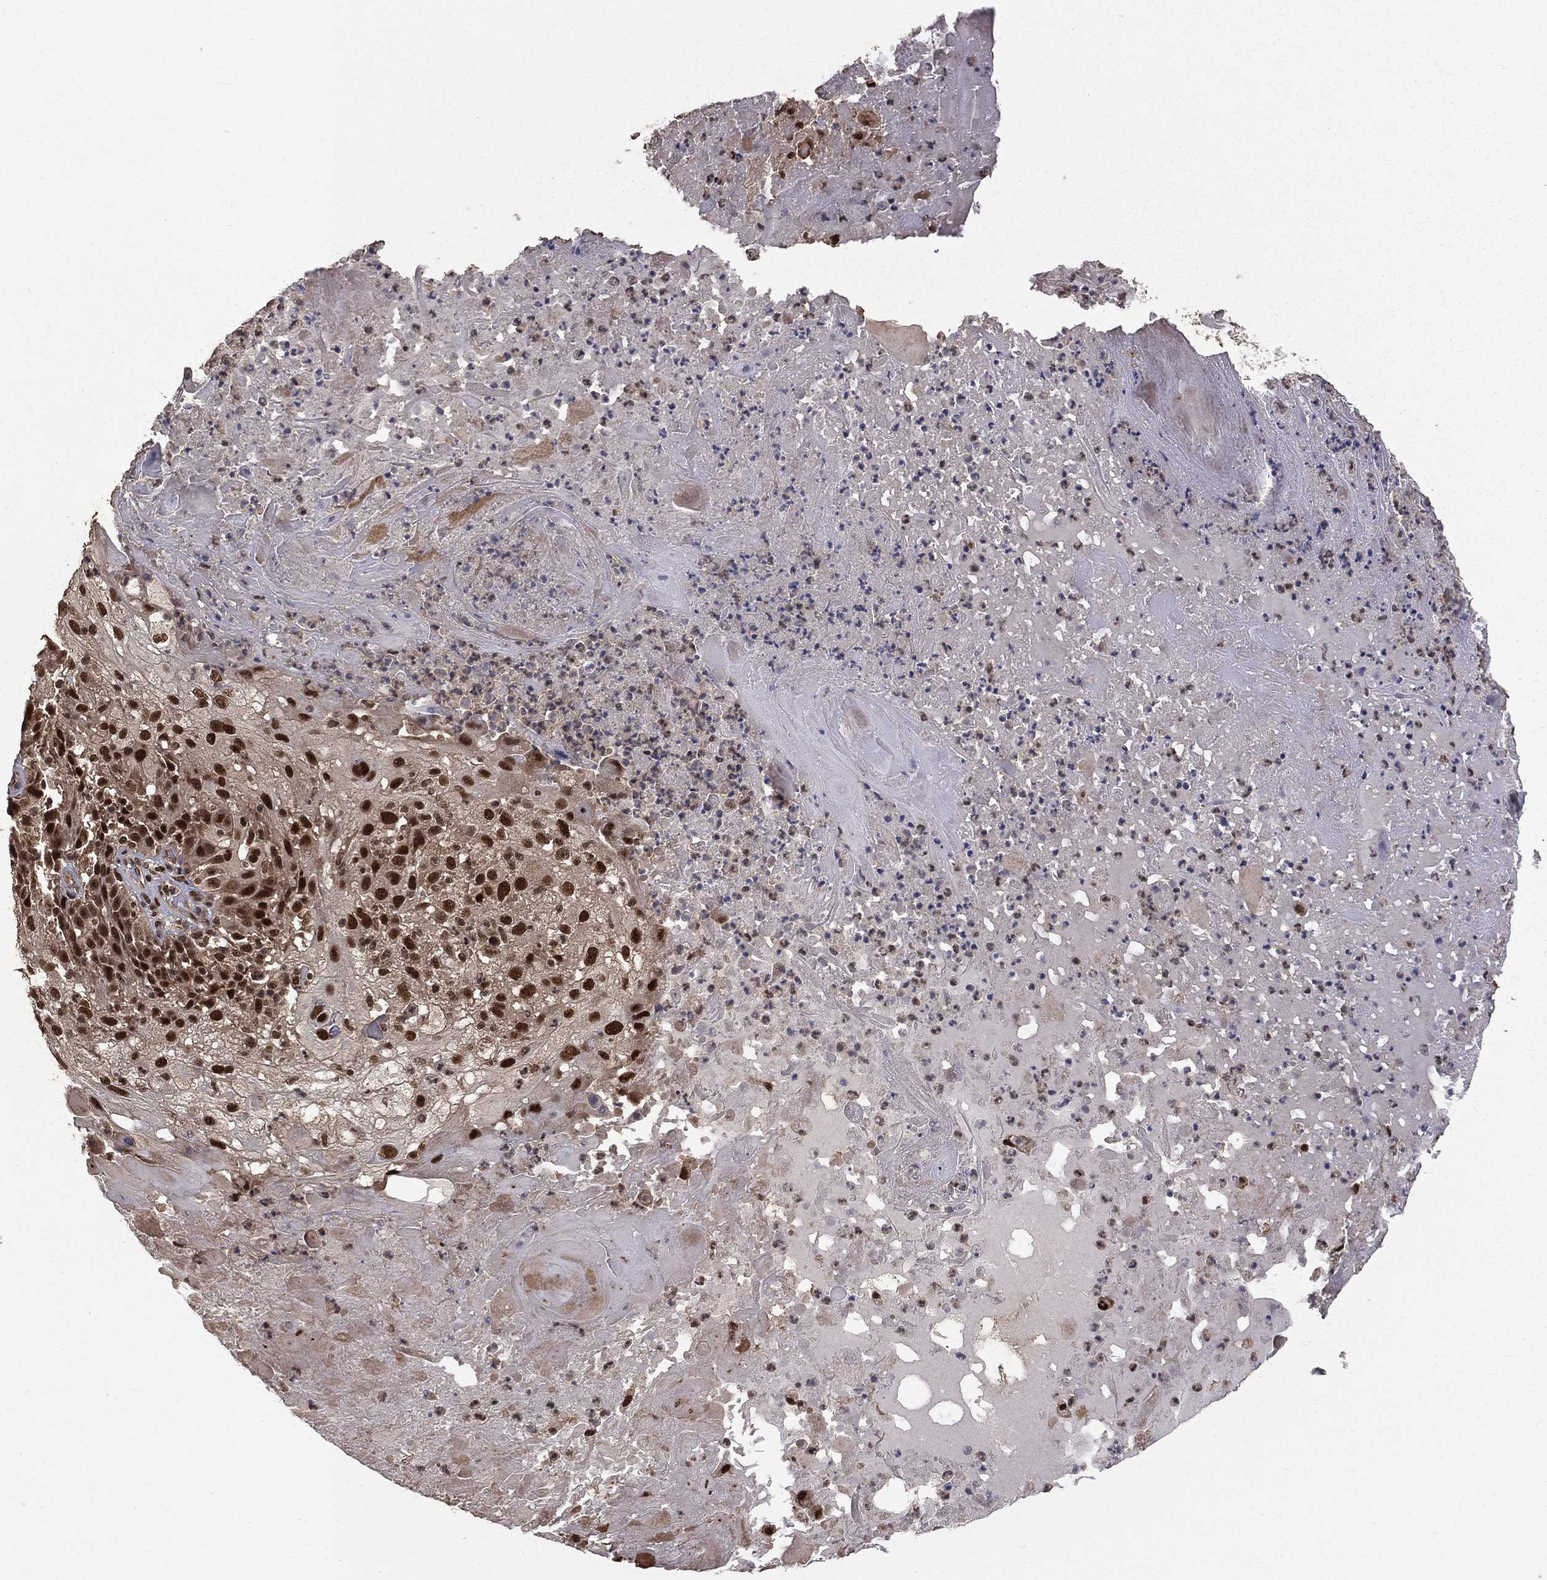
{"staining": {"intensity": "strong", "quantity": ">75%", "location": "nuclear"}, "tissue": "skin cancer", "cell_type": "Tumor cells", "image_type": "cancer", "snomed": [{"axis": "morphology", "description": "Normal tissue, NOS"}, {"axis": "morphology", "description": "Squamous cell carcinoma, NOS"}, {"axis": "topography", "description": "Skin"}], "caption": "IHC (DAB) staining of human skin squamous cell carcinoma reveals strong nuclear protein staining in about >75% of tumor cells.", "gene": "JMJD6", "patient": {"sex": "female", "age": 83}}